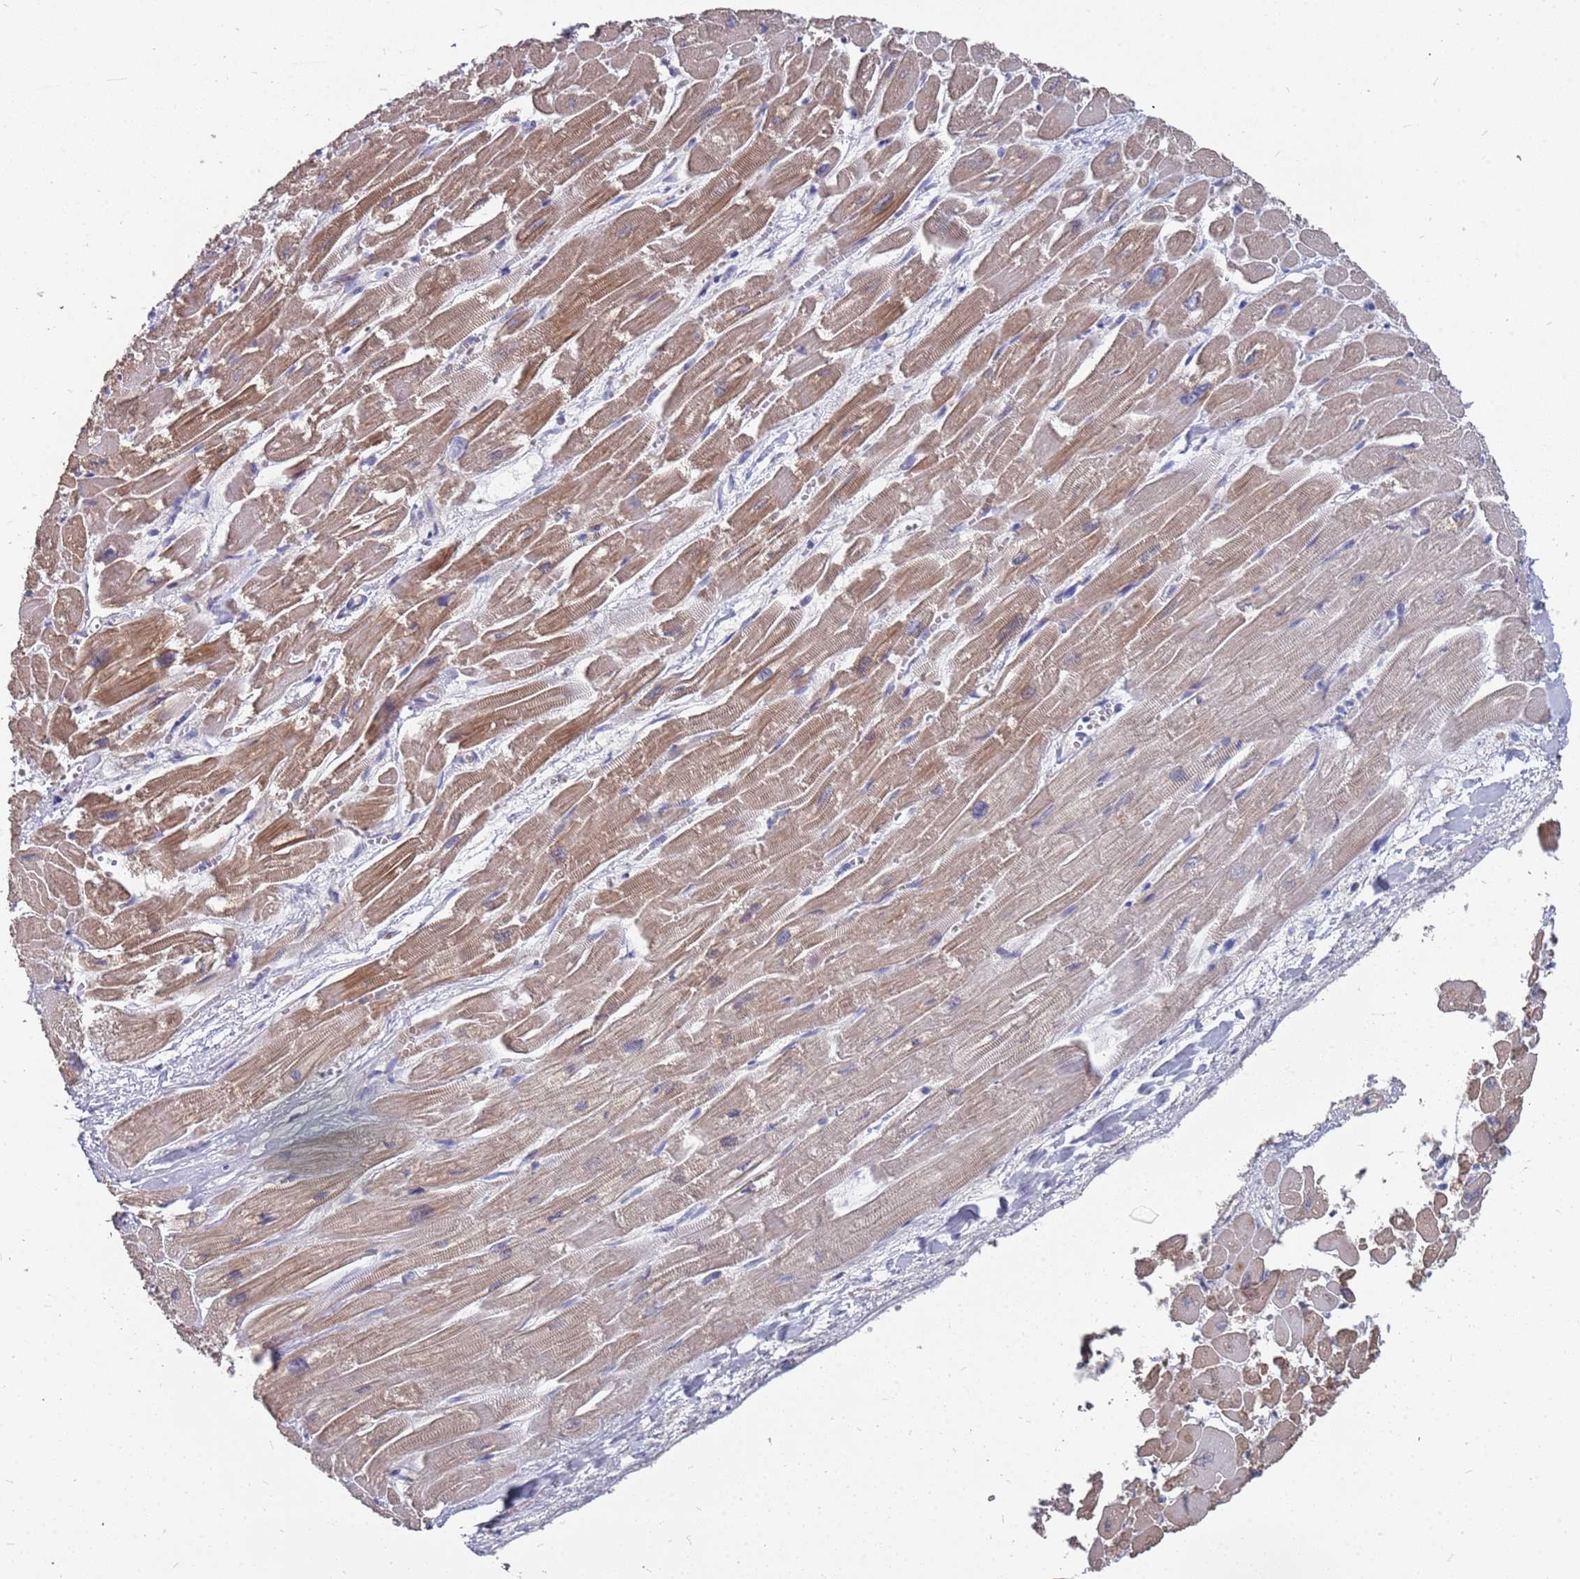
{"staining": {"intensity": "weak", "quantity": ">75%", "location": "cytoplasmic/membranous"}, "tissue": "heart muscle", "cell_type": "Cardiomyocytes", "image_type": "normal", "snomed": [{"axis": "morphology", "description": "Normal tissue, NOS"}, {"axis": "topography", "description": "Heart"}], "caption": "The histopathology image demonstrates immunohistochemical staining of benign heart muscle. There is weak cytoplasmic/membranous staining is identified in approximately >75% of cardiomyocytes.", "gene": "TCEANC2", "patient": {"sex": "male", "age": 54}}